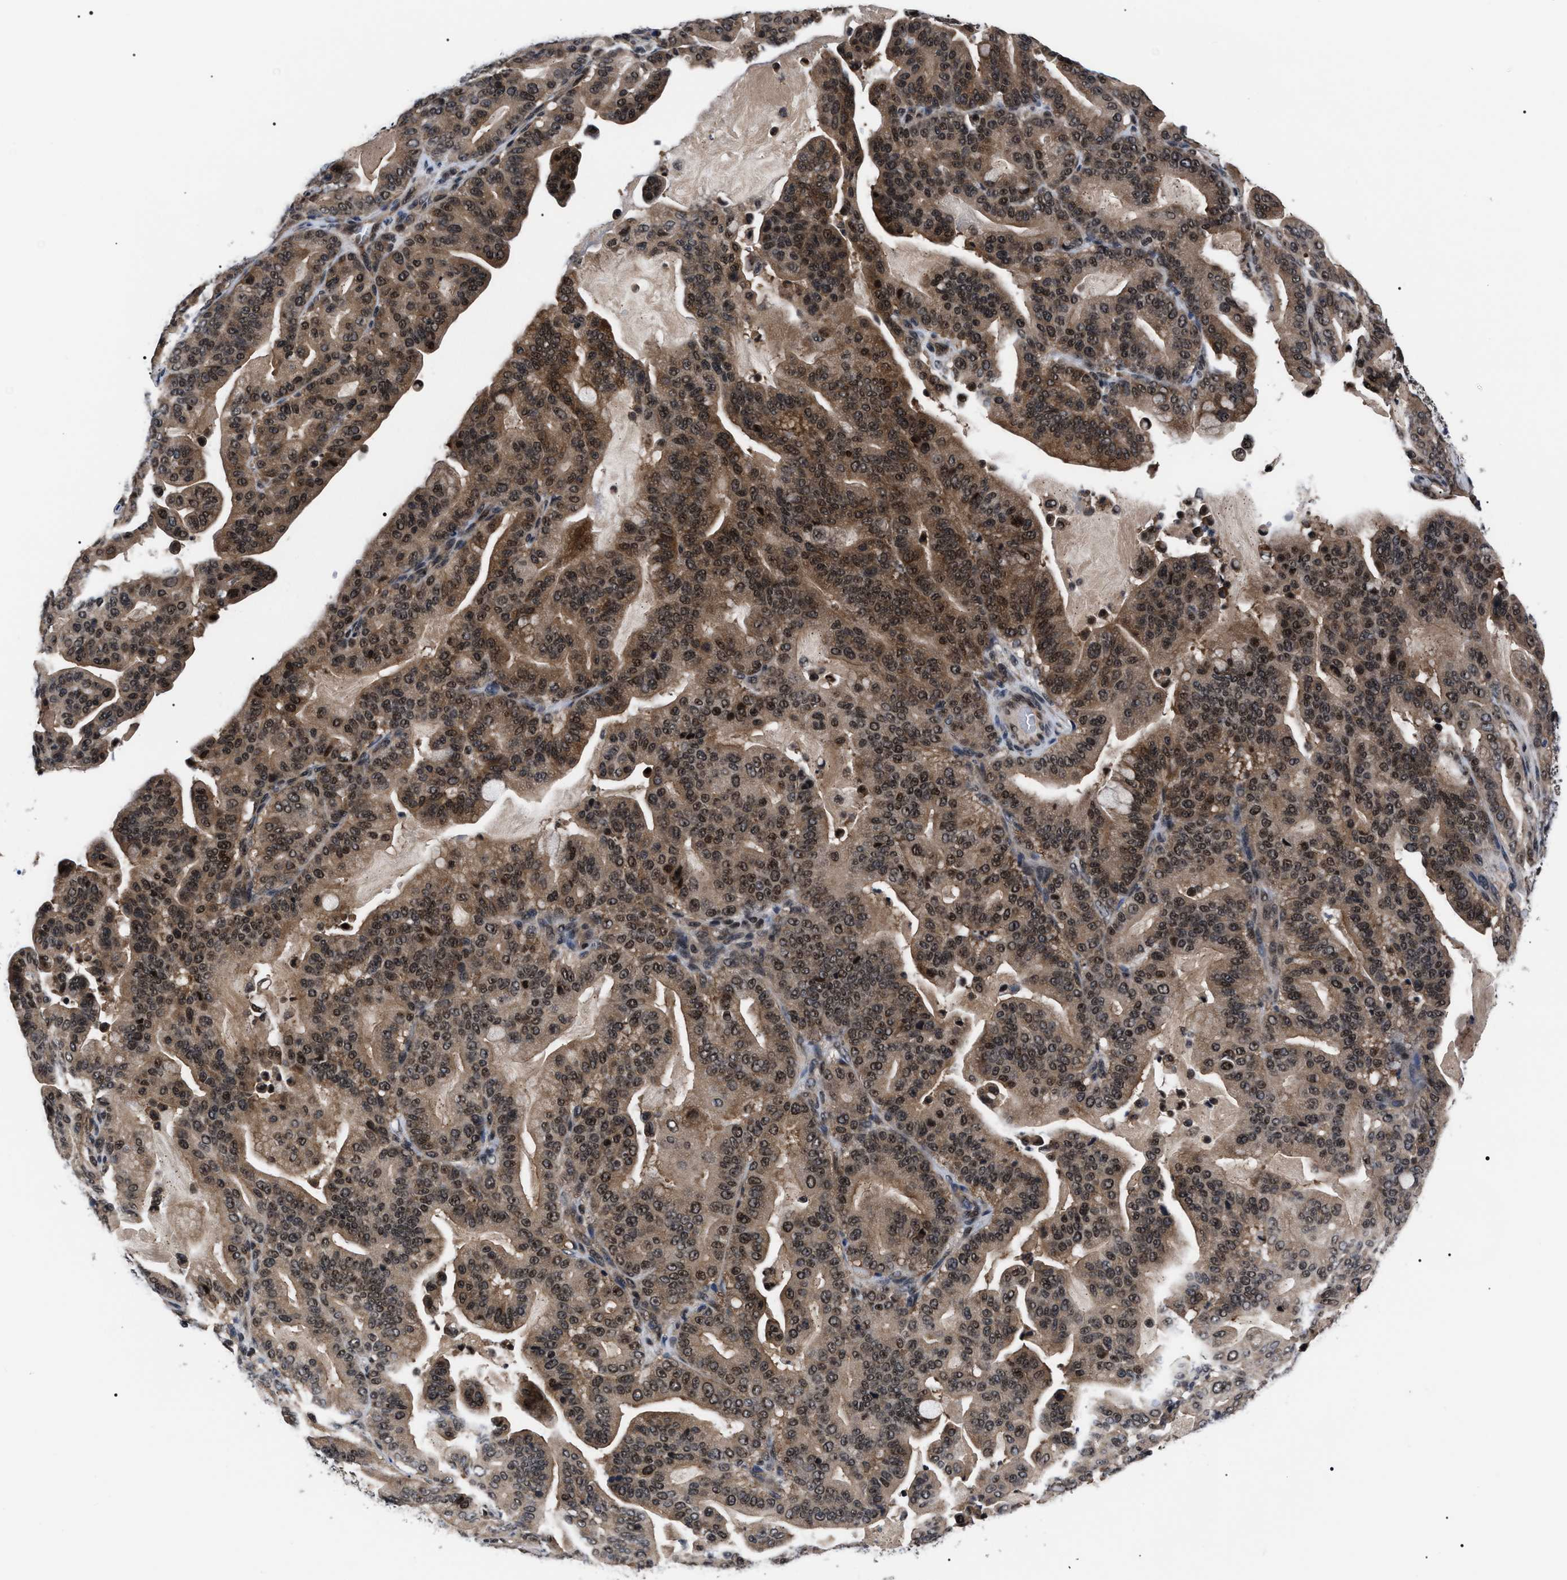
{"staining": {"intensity": "moderate", "quantity": ">75%", "location": "cytoplasmic/membranous,nuclear"}, "tissue": "pancreatic cancer", "cell_type": "Tumor cells", "image_type": "cancer", "snomed": [{"axis": "morphology", "description": "Adenocarcinoma, NOS"}, {"axis": "topography", "description": "Pancreas"}], "caption": "Immunohistochemical staining of human pancreatic adenocarcinoma exhibits medium levels of moderate cytoplasmic/membranous and nuclear staining in approximately >75% of tumor cells.", "gene": "CSNK2A1", "patient": {"sex": "male", "age": 63}}